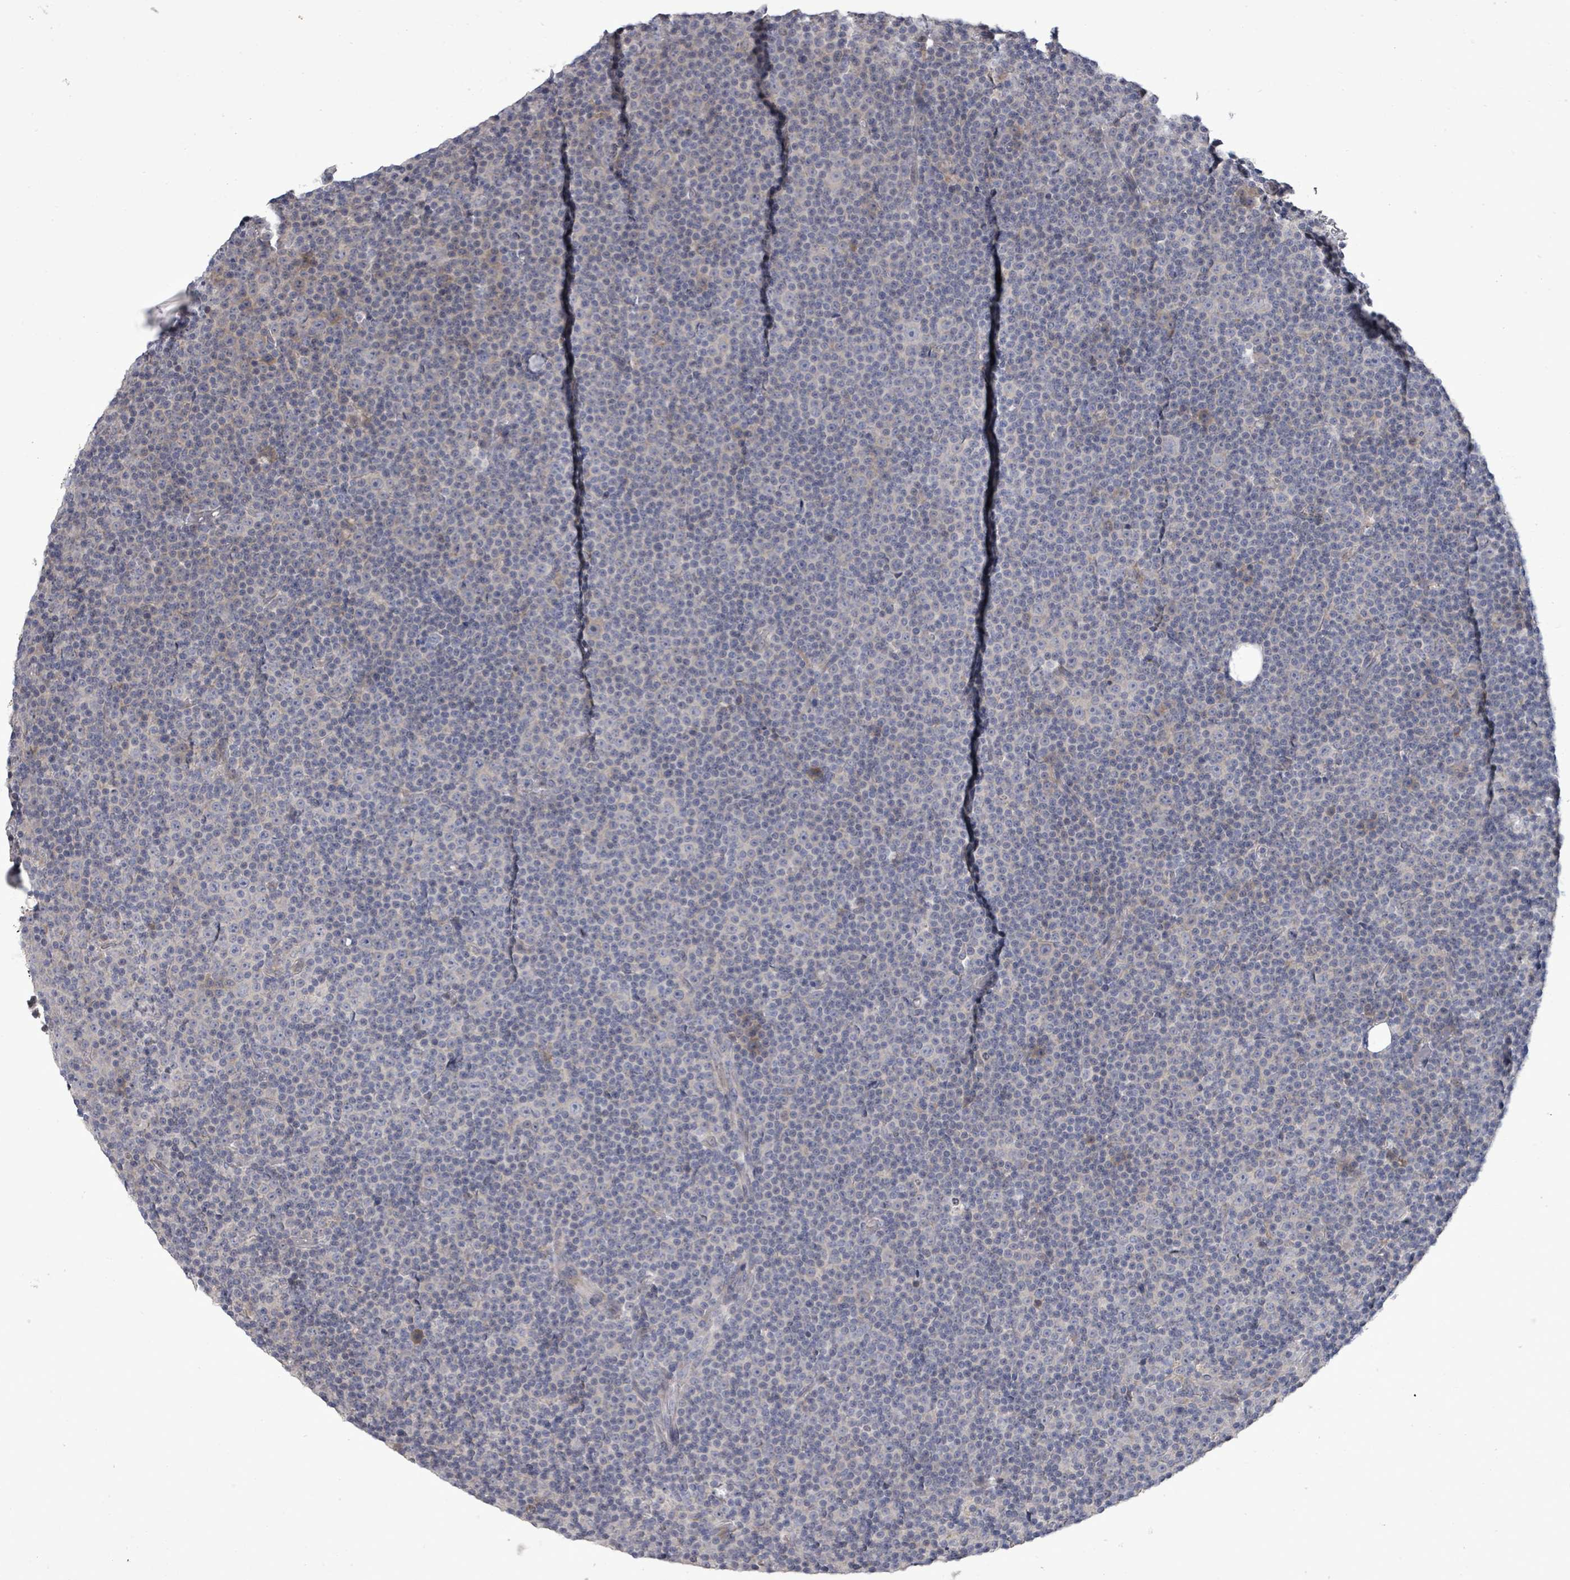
{"staining": {"intensity": "negative", "quantity": "none", "location": "none"}, "tissue": "lymphoma", "cell_type": "Tumor cells", "image_type": "cancer", "snomed": [{"axis": "morphology", "description": "Malignant lymphoma, non-Hodgkin's type, Low grade"}, {"axis": "topography", "description": "Lymph node"}], "caption": "IHC photomicrograph of human malignant lymphoma, non-Hodgkin's type (low-grade) stained for a protein (brown), which demonstrates no positivity in tumor cells.", "gene": "POMGNT2", "patient": {"sex": "female", "age": 67}}